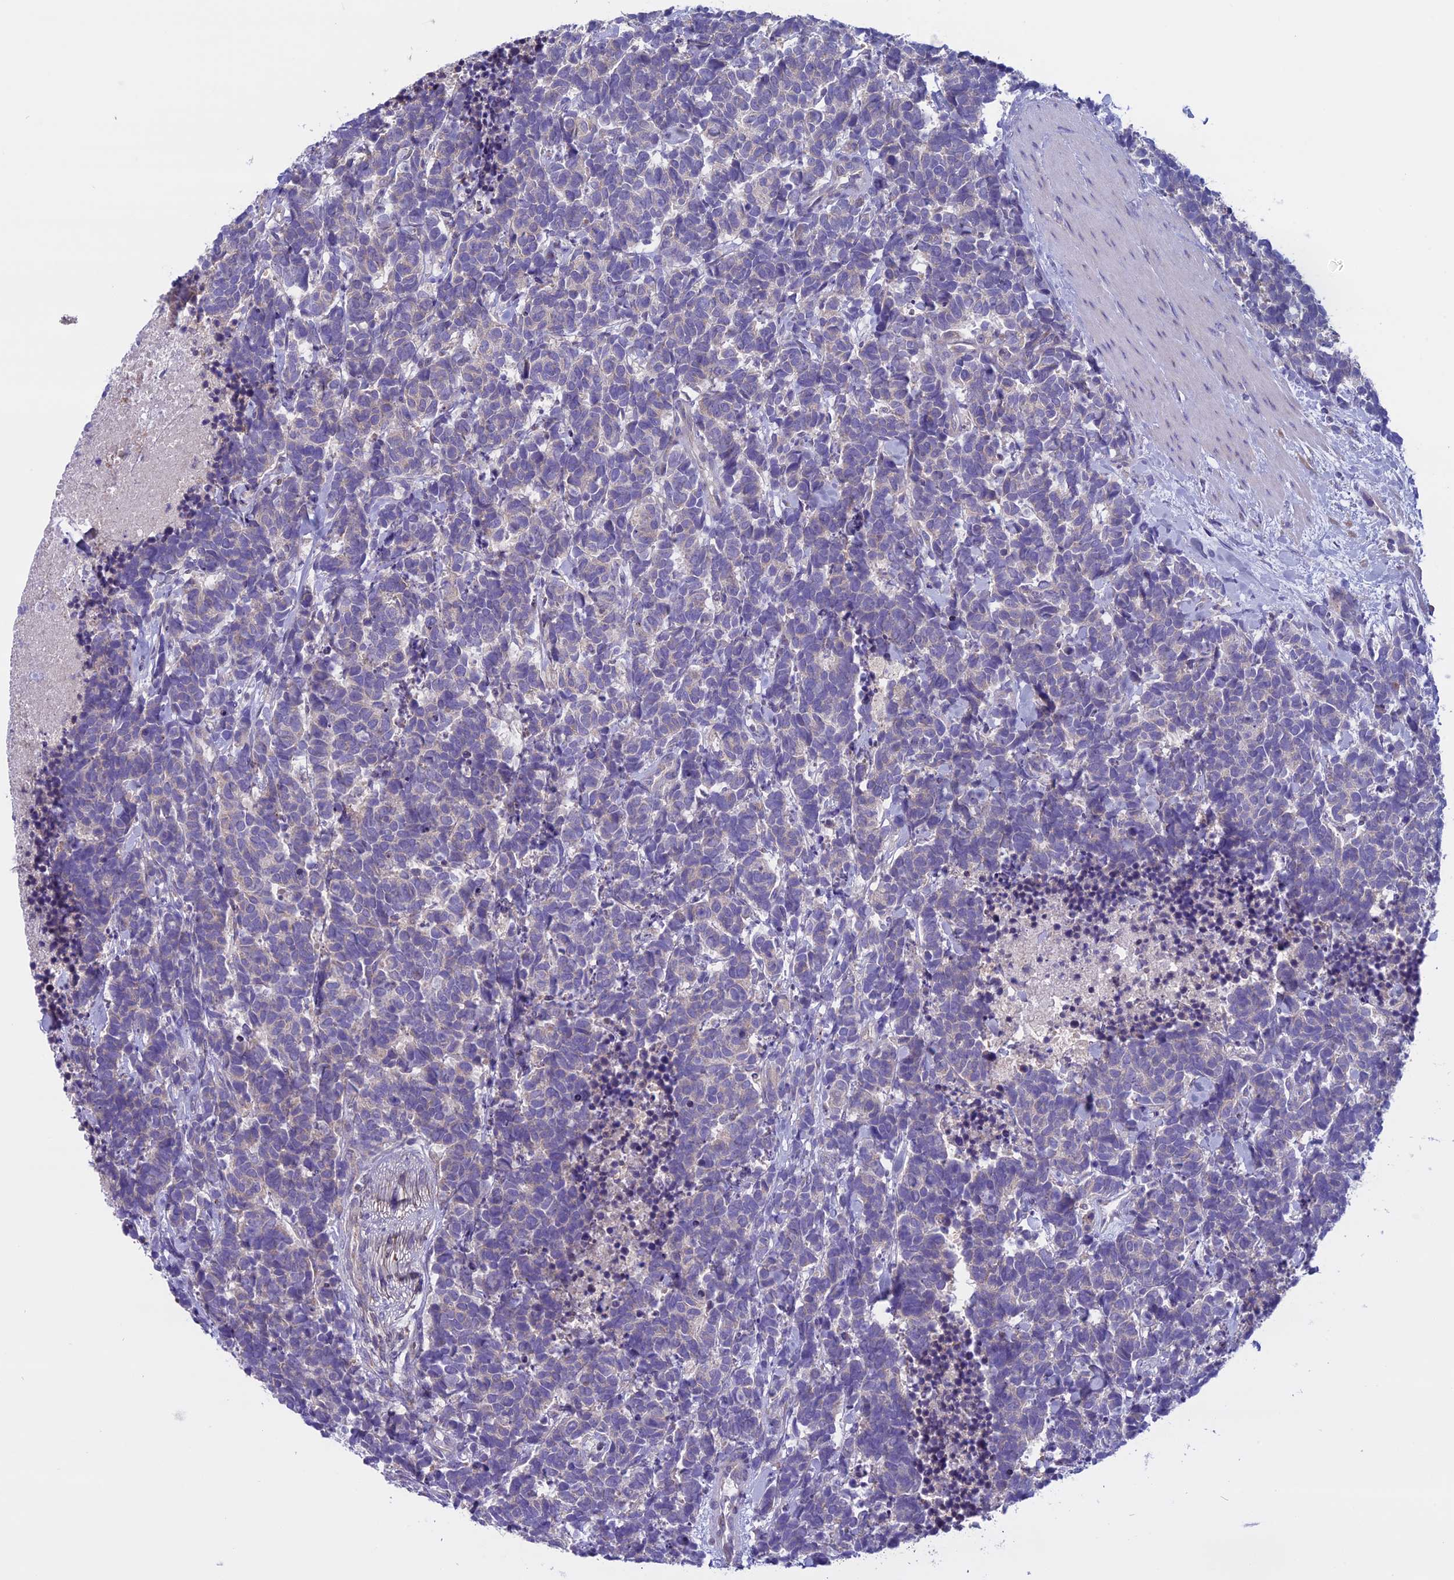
{"staining": {"intensity": "negative", "quantity": "none", "location": "none"}, "tissue": "carcinoid", "cell_type": "Tumor cells", "image_type": "cancer", "snomed": [{"axis": "morphology", "description": "Carcinoma, NOS"}, {"axis": "morphology", "description": "Carcinoid, malignant, NOS"}, {"axis": "topography", "description": "Prostate"}], "caption": "Malignant carcinoid stained for a protein using immunohistochemistry (IHC) exhibits no staining tumor cells.", "gene": "DCTN5", "patient": {"sex": "male", "age": 57}}